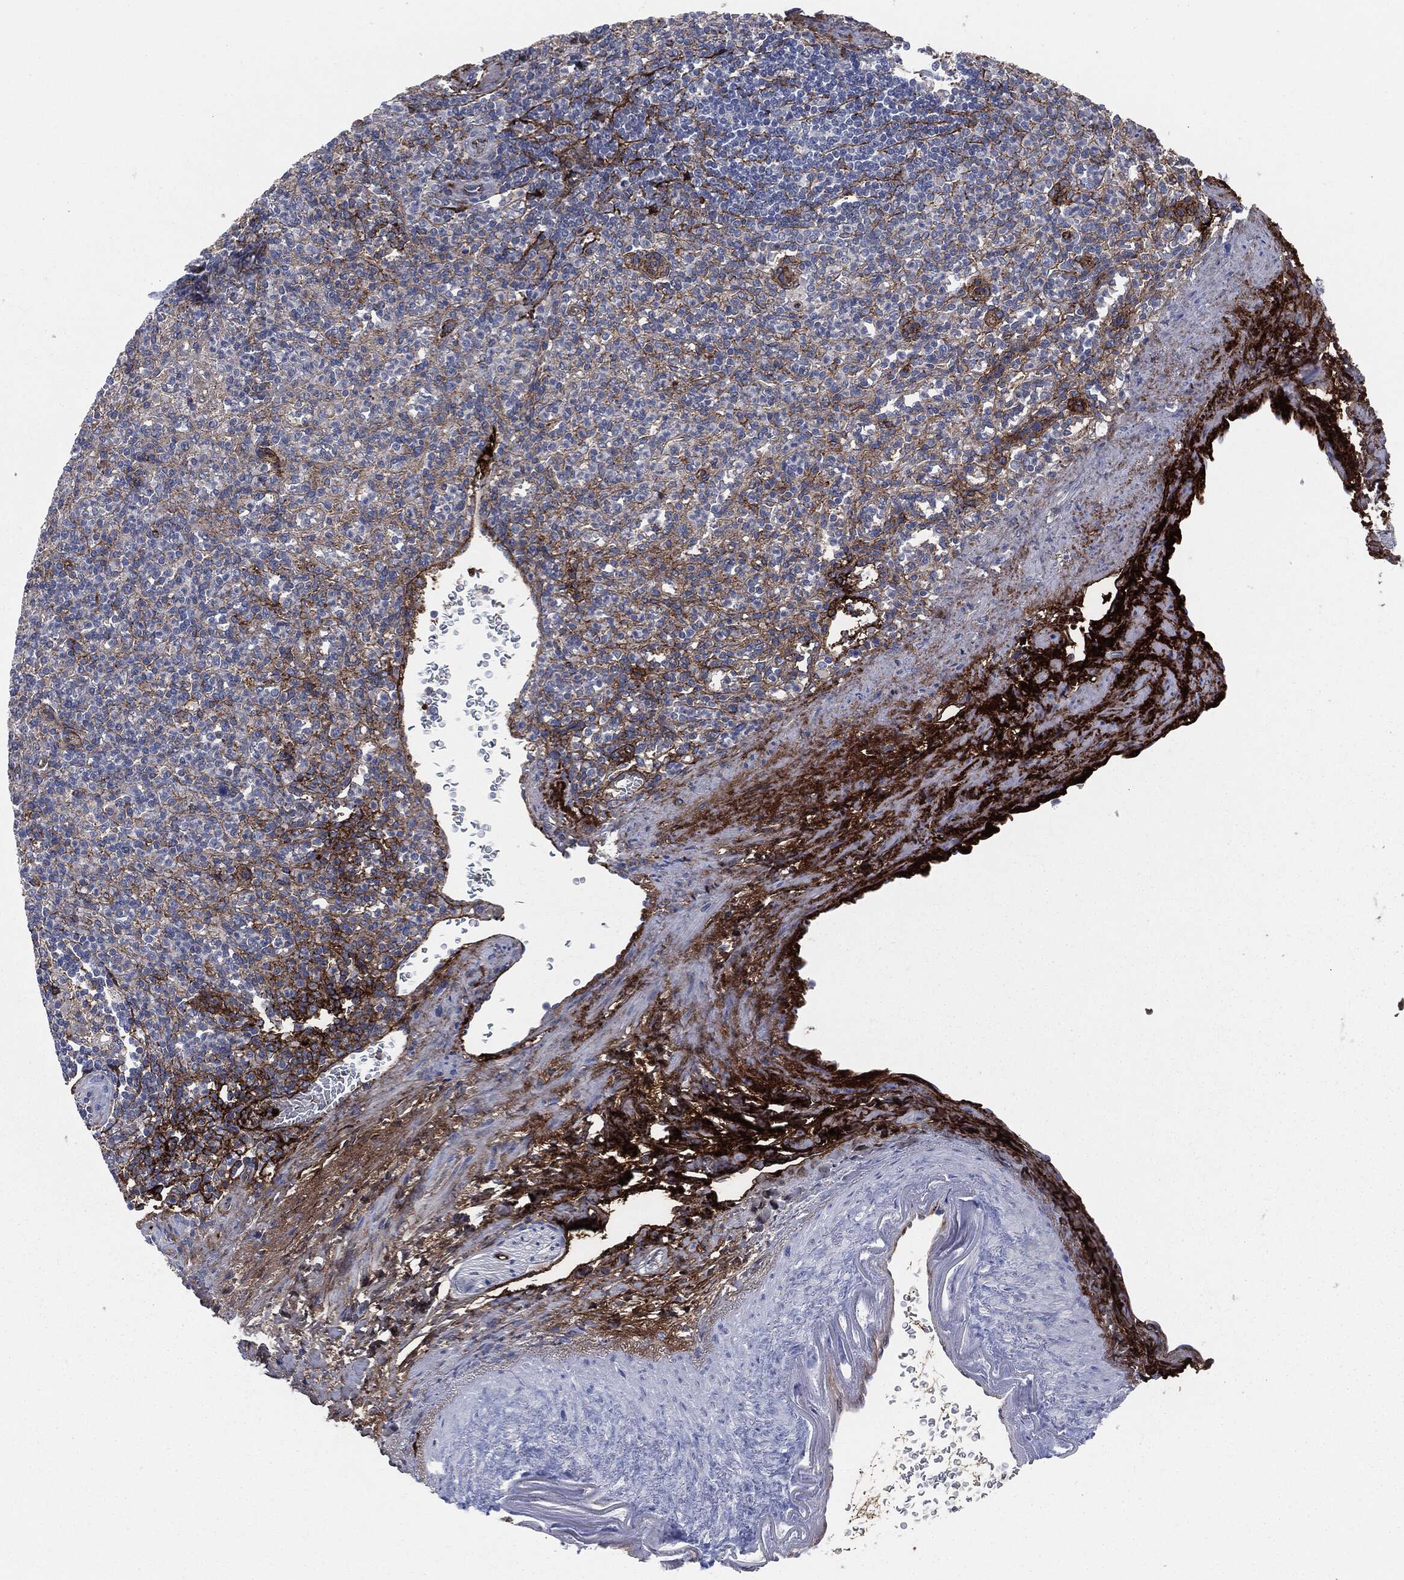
{"staining": {"intensity": "negative", "quantity": "none", "location": "none"}, "tissue": "spleen", "cell_type": "Cells in red pulp", "image_type": "normal", "snomed": [{"axis": "morphology", "description": "Normal tissue, NOS"}, {"axis": "topography", "description": "Spleen"}], "caption": "The histopathology image demonstrates no staining of cells in red pulp in unremarkable spleen.", "gene": "APOB", "patient": {"sex": "female", "age": 74}}